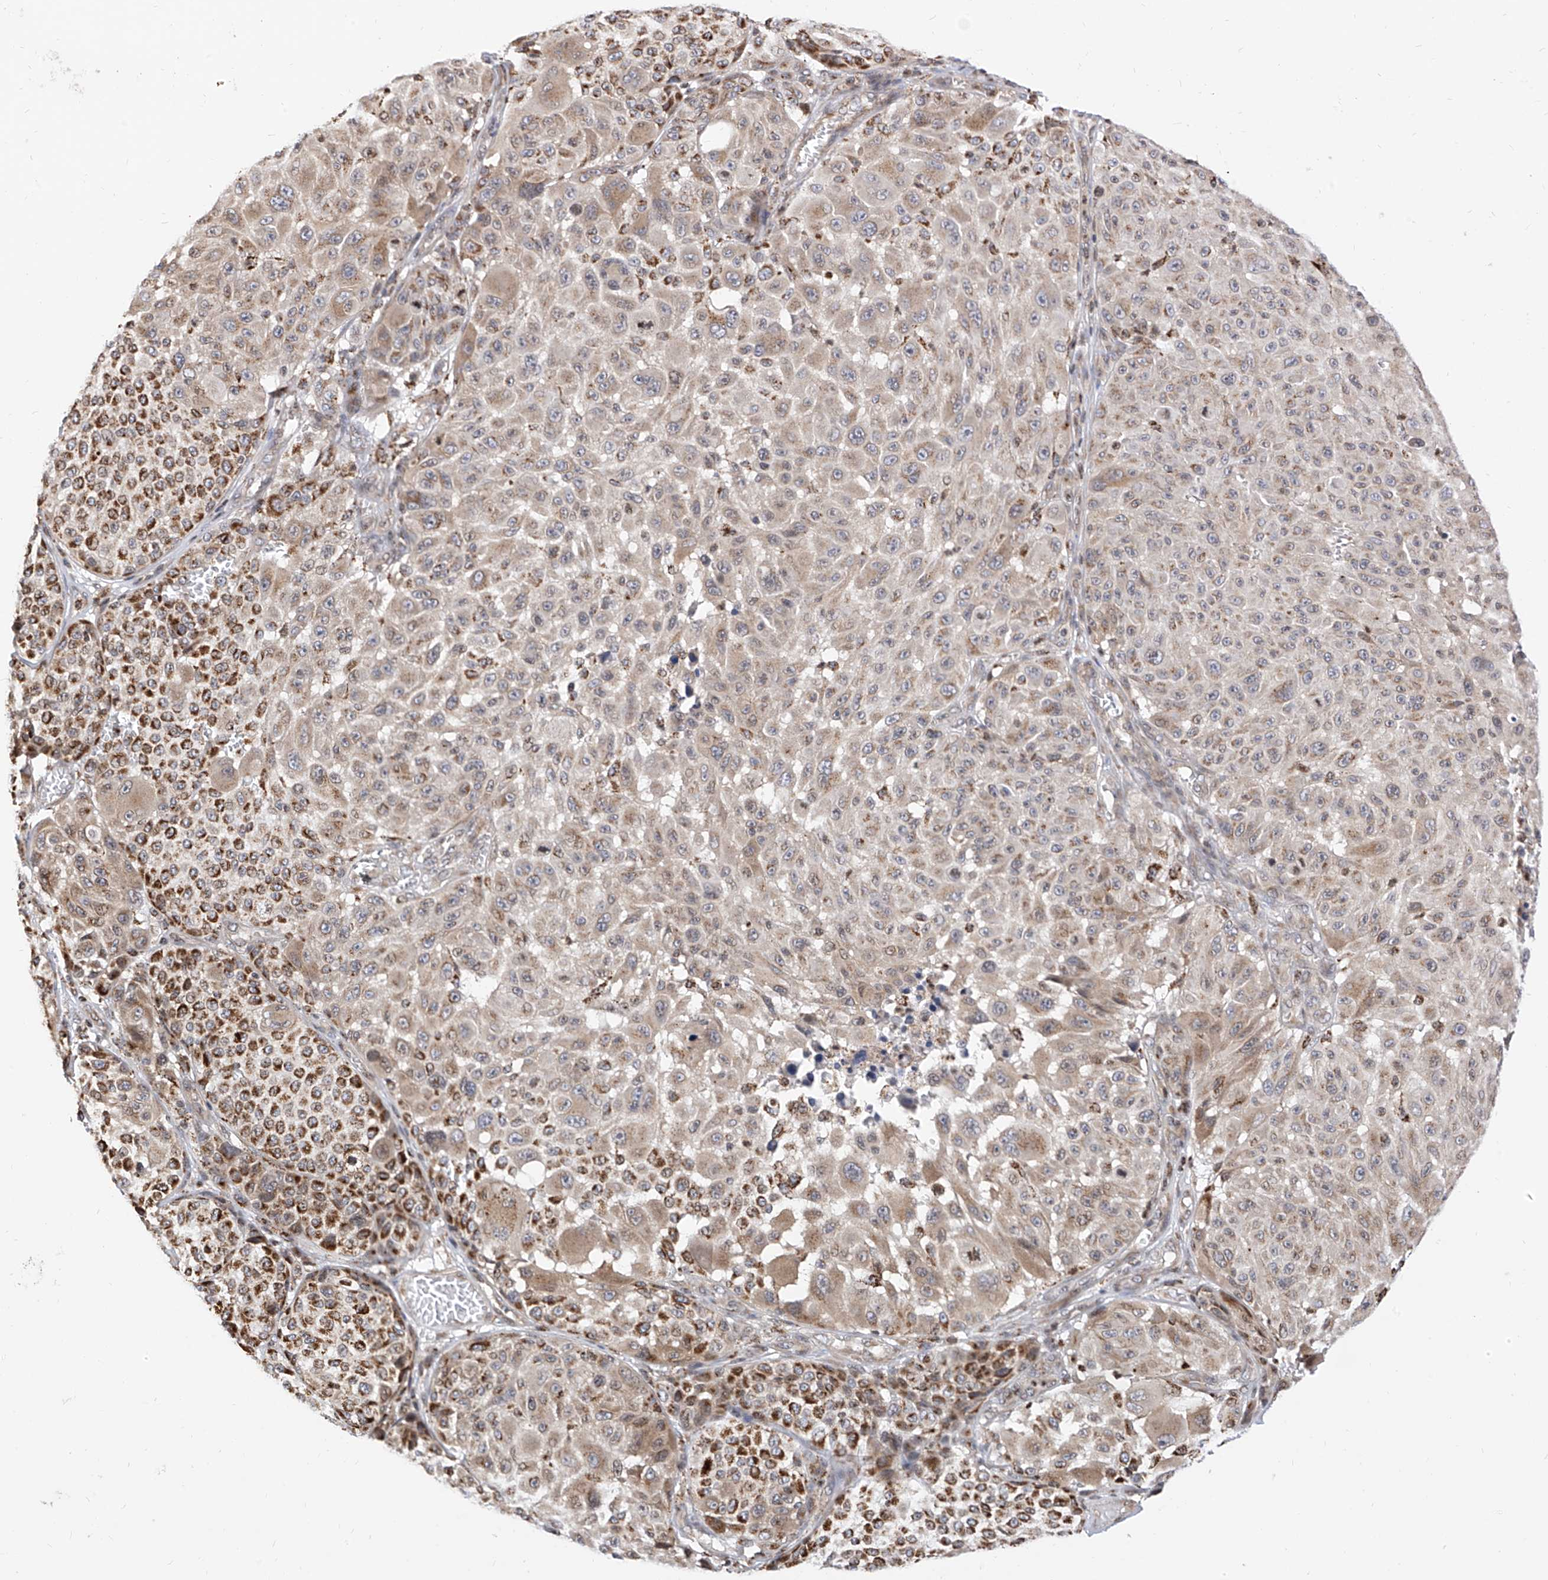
{"staining": {"intensity": "moderate", "quantity": ">75%", "location": "cytoplasmic/membranous"}, "tissue": "melanoma", "cell_type": "Tumor cells", "image_type": "cancer", "snomed": [{"axis": "morphology", "description": "Malignant melanoma, NOS"}, {"axis": "topography", "description": "Skin"}], "caption": "Protein expression analysis of human malignant melanoma reveals moderate cytoplasmic/membranous staining in about >75% of tumor cells. The staining was performed using DAB, with brown indicating positive protein expression. Nuclei are stained blue with hematoxylin.", "gene": "TTLL8", "patient": {"sex": "male", "age": 83}}